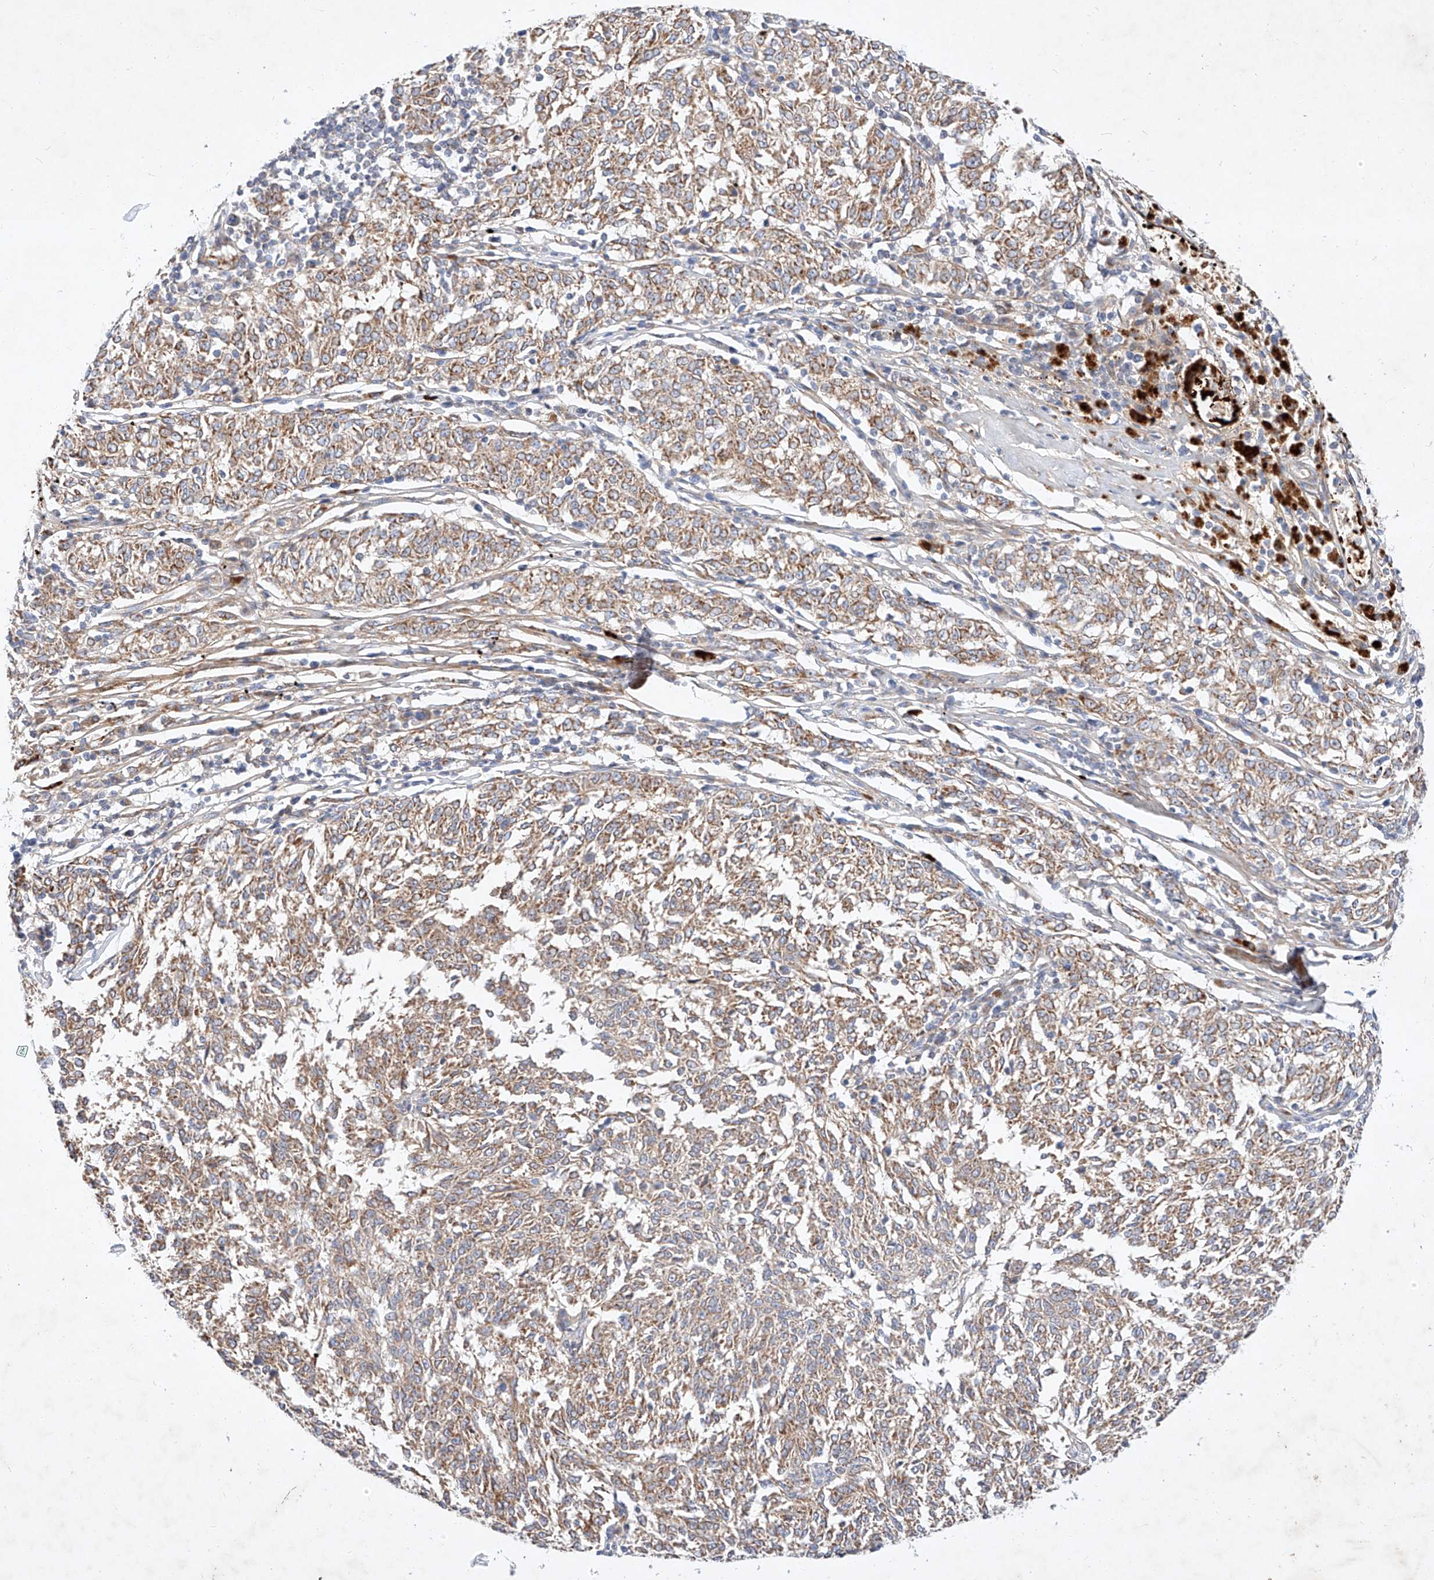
{"staining": {"intensity": "moderate", "quantity": ">75%", "location": "cytoplasmic/membranous"}, "tissue": "melanoma", "cell_type": "Tumor cells", "image_type": "cancer", "snomed": [{"axis": "morphology", "description": "Malignant melanoma, NOS"}, {"axis": "topography", "description": "Skin"}], "caption": "Melanoma tissue demonstrates moderate cytoplasmic/membranous positivity in approximately >75% of tumor cells, visualized by immunohistochemistry.", "gene": "OSGEPL1", "patient": {"sex": "female", "age": 72}}